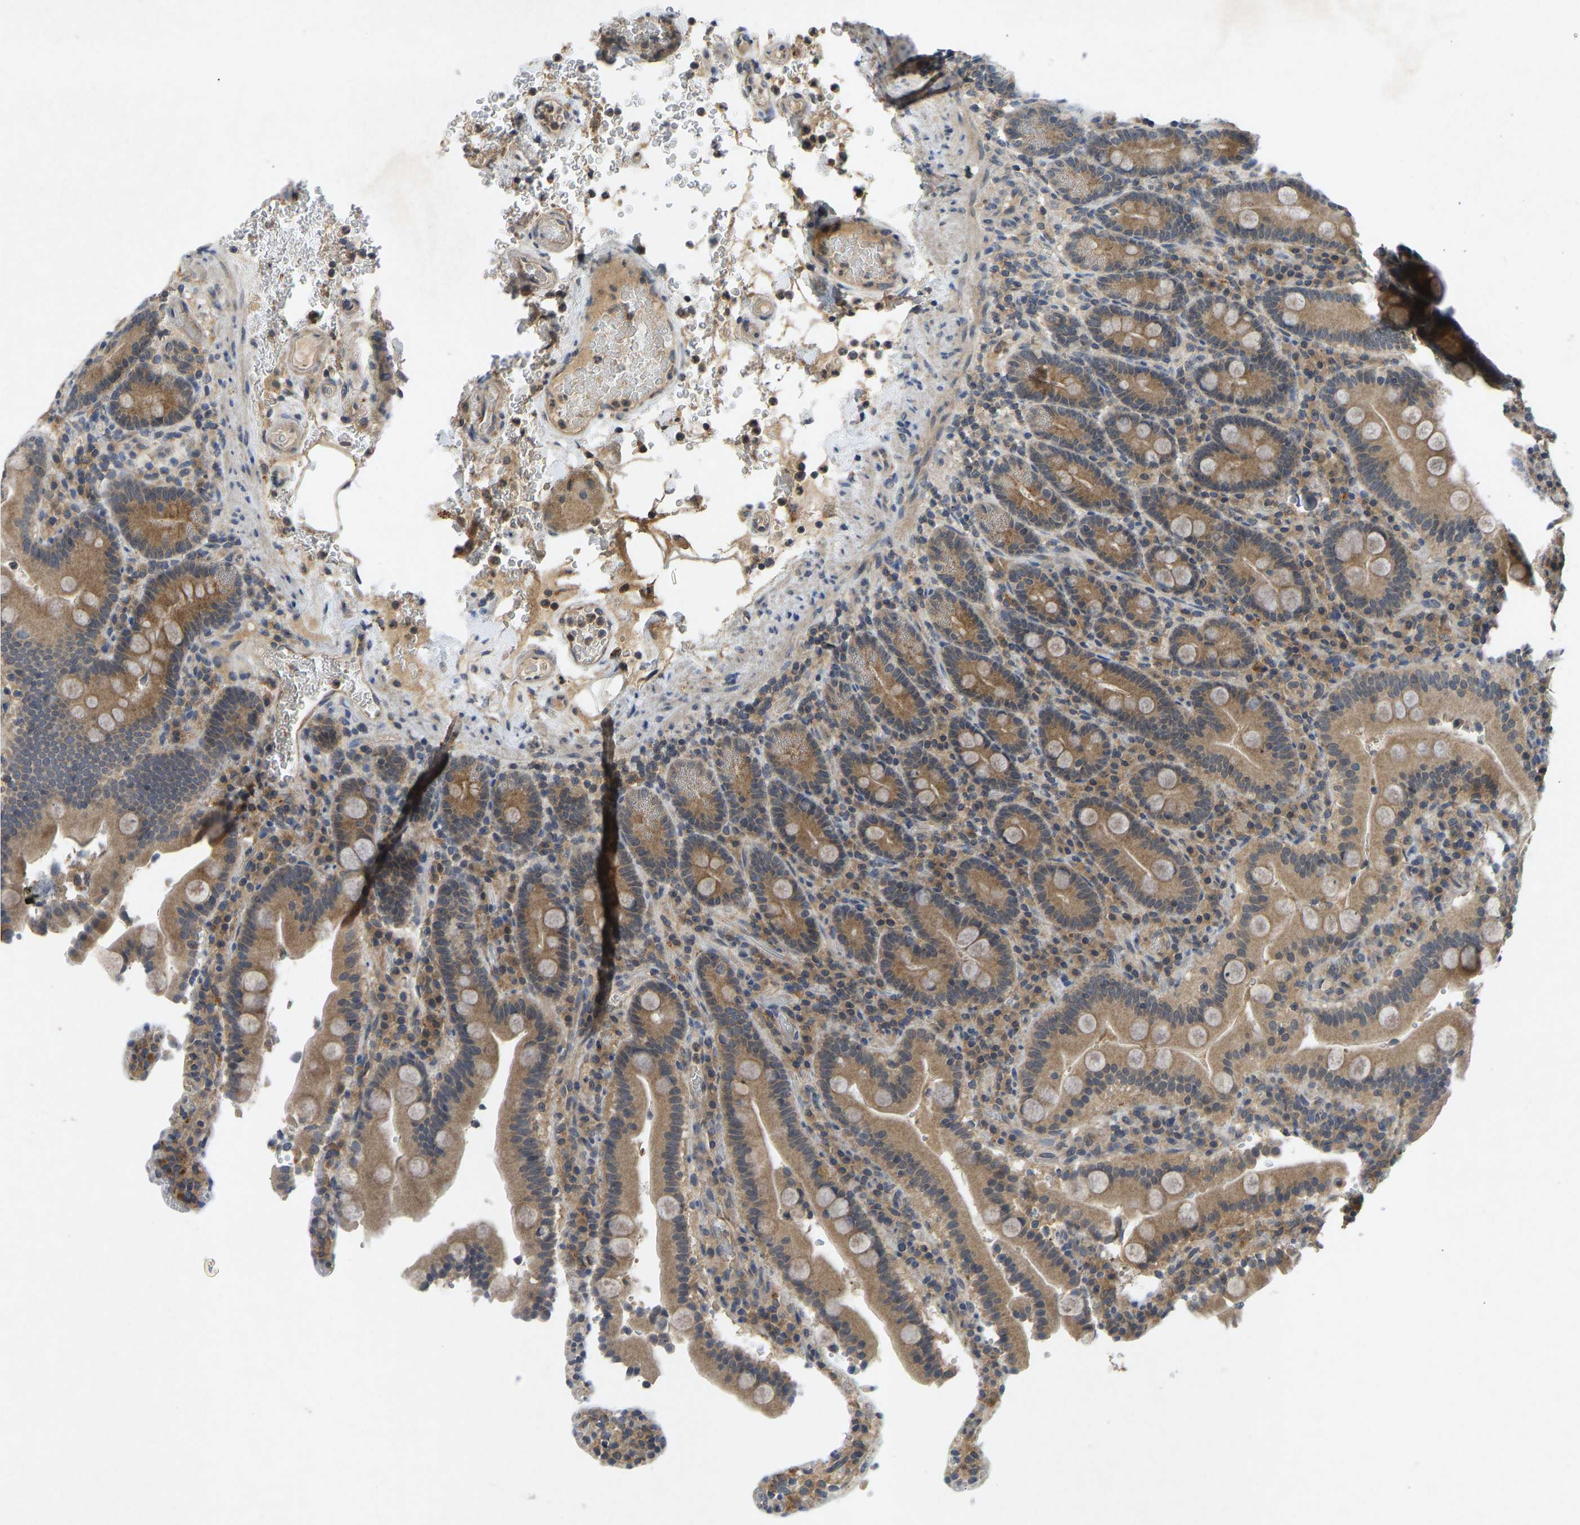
{"staining": {"intensity": "moderate", "quantity": ">75%", "location": "cytoplasmic/membranous"}, "tissue": "duodenum", "cell_type": "Glandular cells", "image_type": "normal", "snomed": [{"axis": "morphology", "description": "Normal tissue, NOS"}, {"axis": "topography", "description": "Small intestine, NOS"}], "caption": "Immunohistochemistry (IHC) histopathology image of benign duodenum stained for a protein (brown), which exhibits medium levels of moderate cytoplasmic/membranous expression in approximately >75% of glandular cells.", "gene": "PDE7A", "patient": {"sex": "female", "age": 71}}